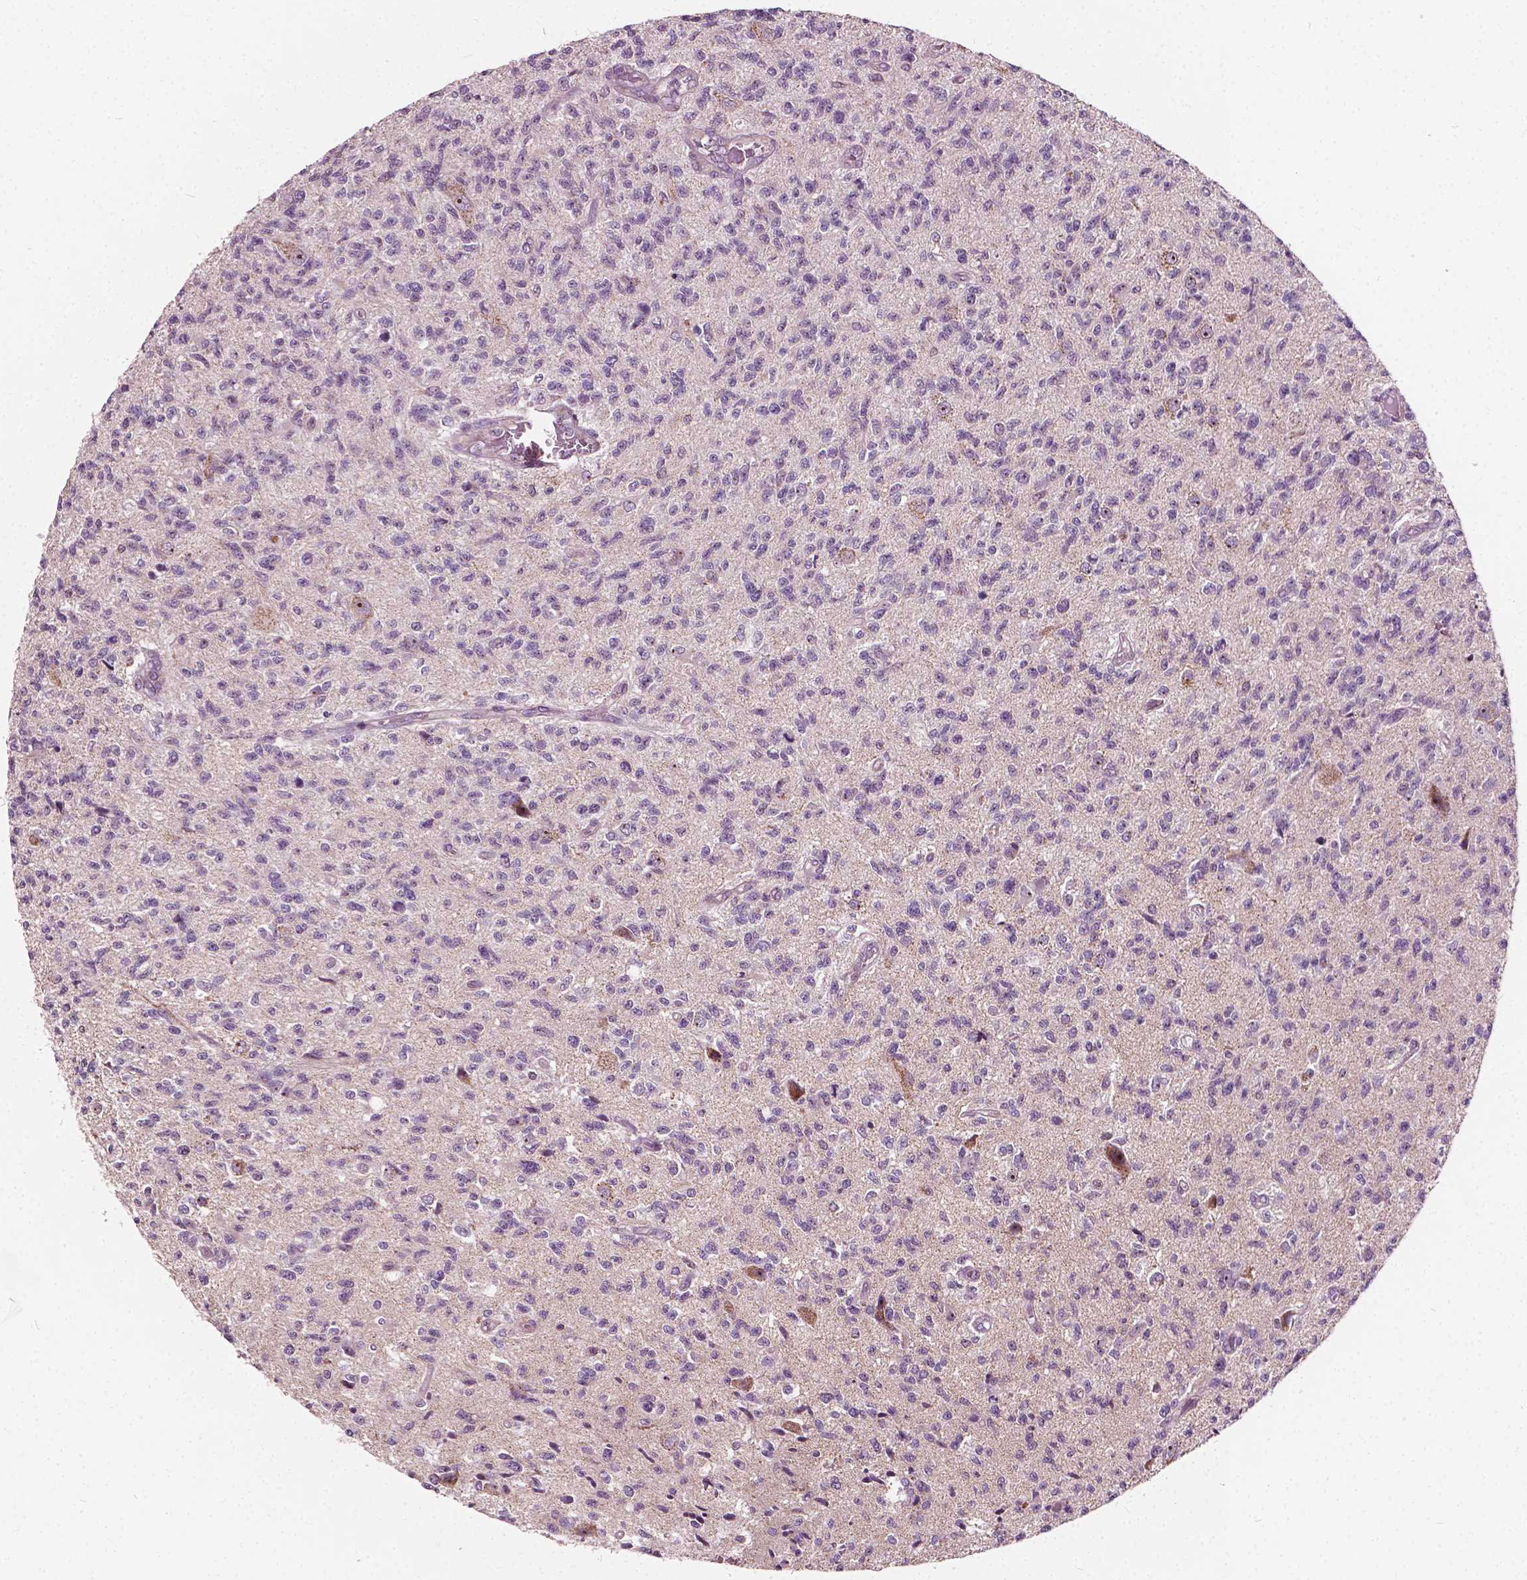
{"staining": {"intensity": "negative", "quantity": "none", "location": "none"}, "tissue": "glioma", "cell_type": "Tumor cells", "image_type": "cancer", "snomed": [{"axis": "morphology", "description": "Glioma, malignant, High grade"}, {"axis": "topography", "description": "Brain"}], "caption": "There is no significant staining in tumor cells of malignant high-grade glioma. The staining was performed using DAB (3,3'-diaminobenzidine) to visualize the protein expression in brown, while the nuclei were stained in blue with hematoxylin (Magnification: 20x).", "gene": "ODF3L2", "patient": {"sex": "male", "age": 56}}